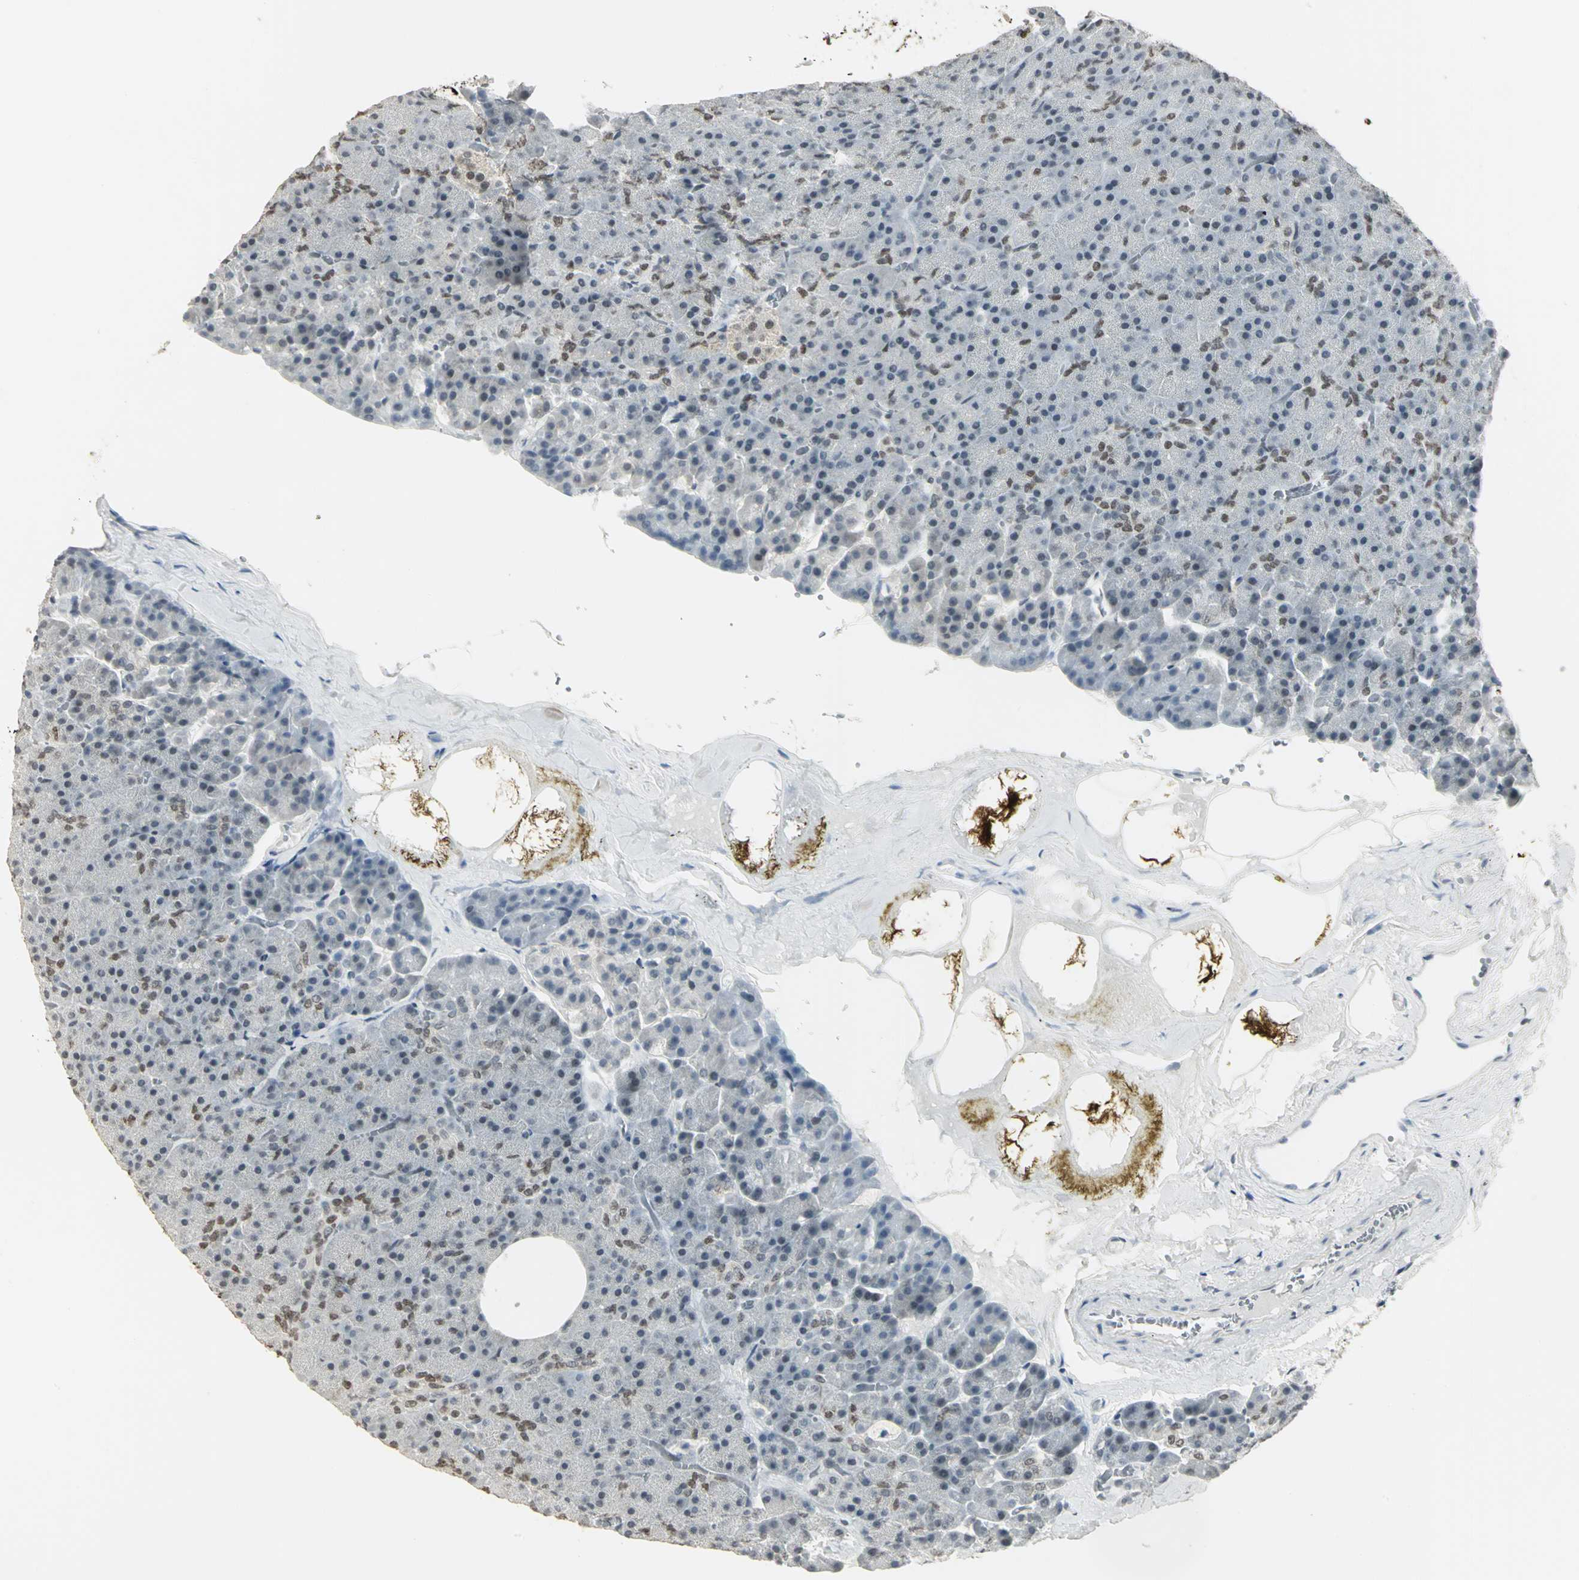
{"staining": {"intensity": "weak", "quantity": ">75%", "location": "nuclear"}, "tissue": "pancreas", "cell_type": "Exocrine glandular cells", "image_type": "normal", "snomed": [{"axis": "morphology", "description": "Normal tissue, NOS"}, {"axis": "topography", "description": "Pancreas"}], "caption": "Pancreas stained with DAB (3,3'-diaminobenzidine) IHC exhibits low levels of weak nuclear staining in approximately >75% of exocrine glandular cells. (DAB IHC, brown staining for protein, blue staining for nuclei).", "gene": "CBX3", "patient": {"sex": "female", "age": 35}}